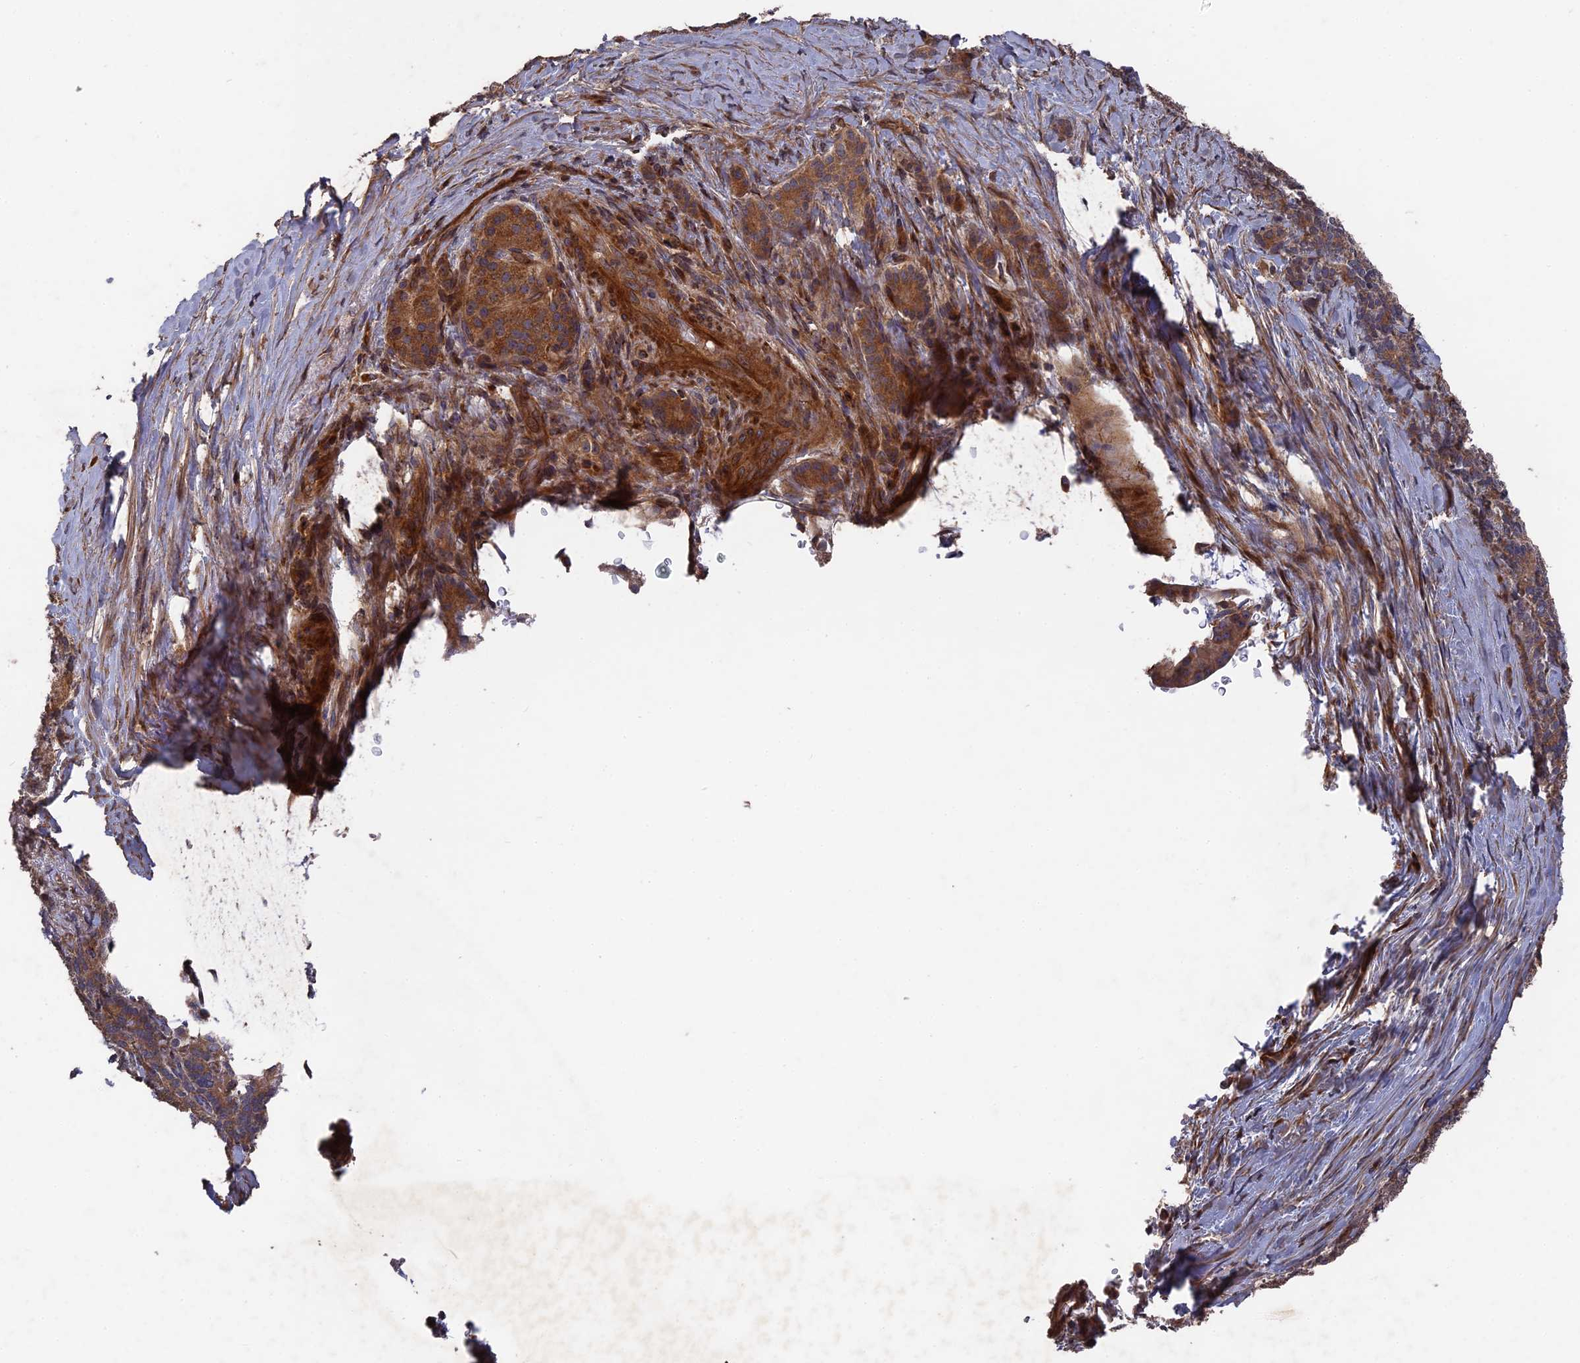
{"staining": {"intensity": "moderate", "quantity": ">75%", "location": "cytoplasmic/membranous"}, "tissue": "pancreatic cancer", "cell_type": "Tumor cells", "image_type": "cancer", "snomed": [{"axis": "morphology", "description": "Adenocarcinoma, NOS"}, {"axis": "topography", "description": "Pancreas"}], "caption": "Tumor cells demonstrate medium levels of moderate cytoplasmic/membranous staining in approximately >75% of cells in human pancreatic cancer (adenocarcinoma).", "gene": "DEF8", "patient": {"sex": "female", "age": 74}}